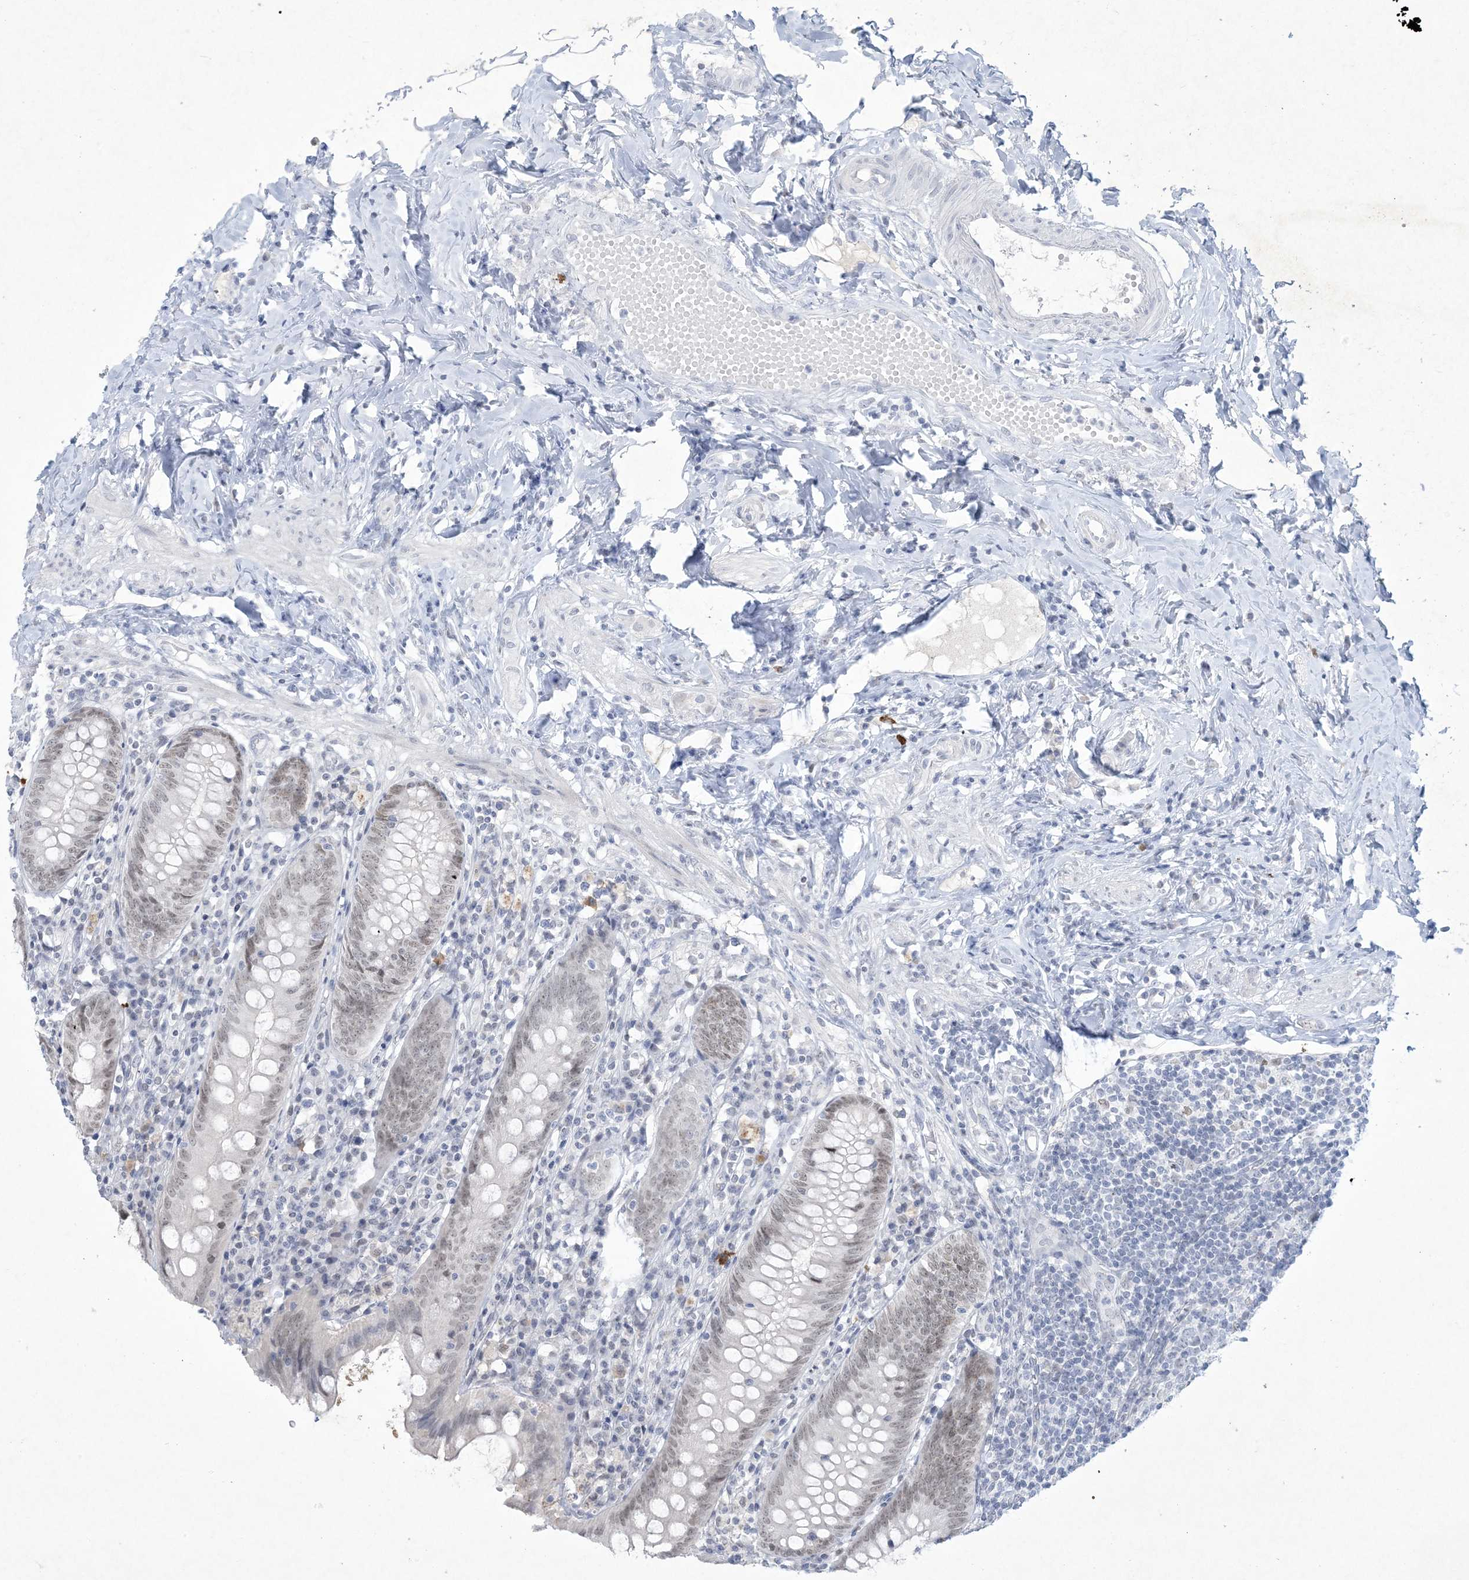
{"staining": {"intensity": "weak", "quantity": "25%-75%", "location": "nuclear"}, "tissue": "appendix", "cell_type": "Glandular cells", "image_type": "normal", "snomed": [{"axis": "morphology", "description": "Normal tissue, NOS"}, {"axis": "topography", "description": "Appendix"}], "caption": "Appendix stained for a protein (brown) displays weak nuclear positive staining in about 25%-75% of glandular cells.", "gene": "HOMEZ", "patient": {"sex": "female", "age": 54}}